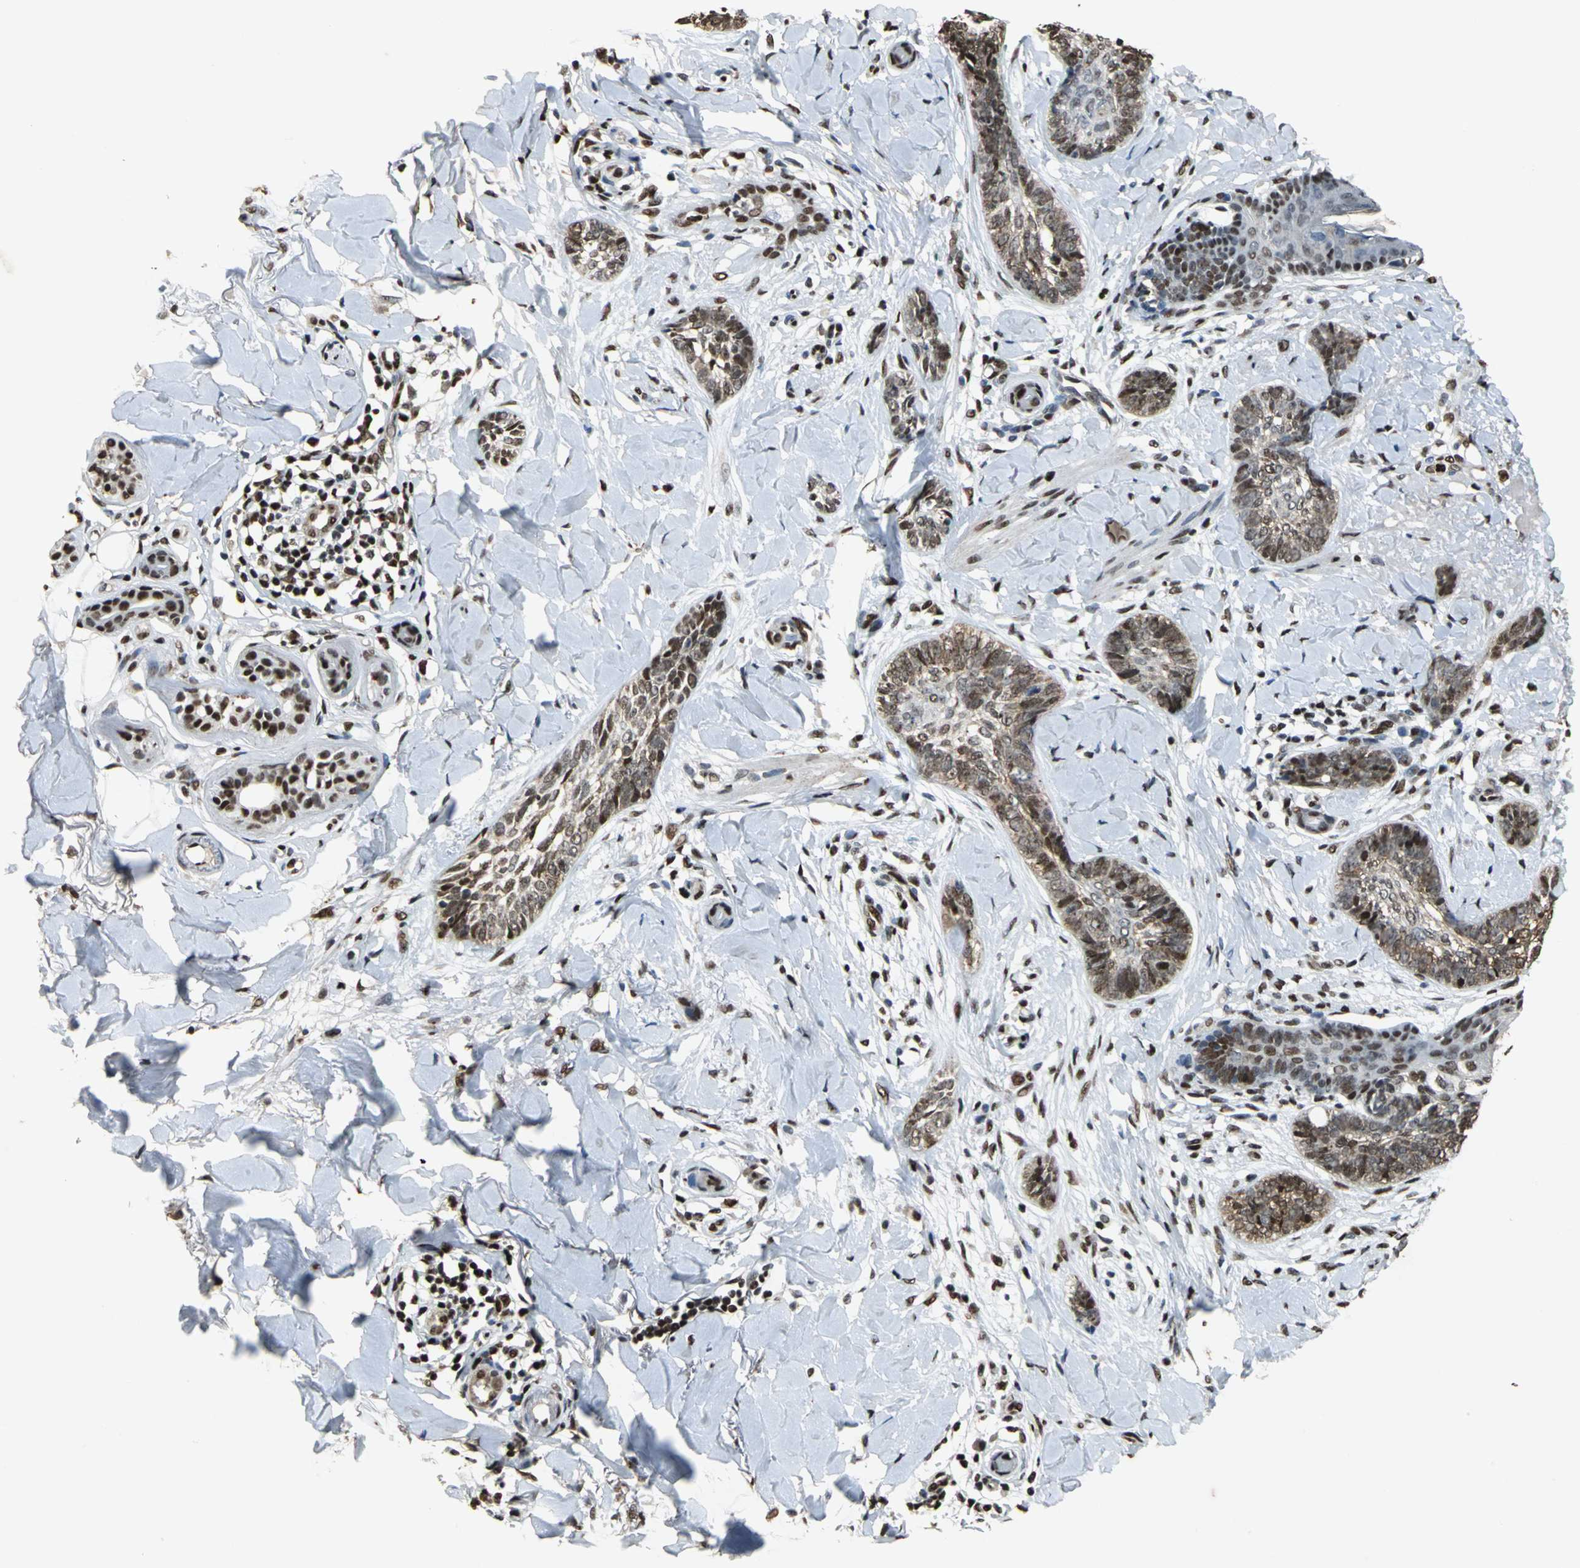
{"staining": {"intensity": "moderate", "quantity": ">75%", "location": "cytoplasmic/membranous,nuclear"}, "tissue": "skin cancer", "cell_type": "Tumor cells", "image_type": "cancer", "snomed": [{"axis": "morphology", "description": "Normal tissue, NOS"}, {"axis": "morphology", "description": "Basal cell carcinoma"}, {"axis": "topography", "description": "Skin"}], "caption": "Moderate cytoplasmic/membranous and nuclear staining for a protein is appreciated in about >75% of tumor cells of basal cell carcinoma (skin) using immunohistochemistry (IHC).", "gene": "ANP32A", "patient": {"sex": "female", "age": 61}}